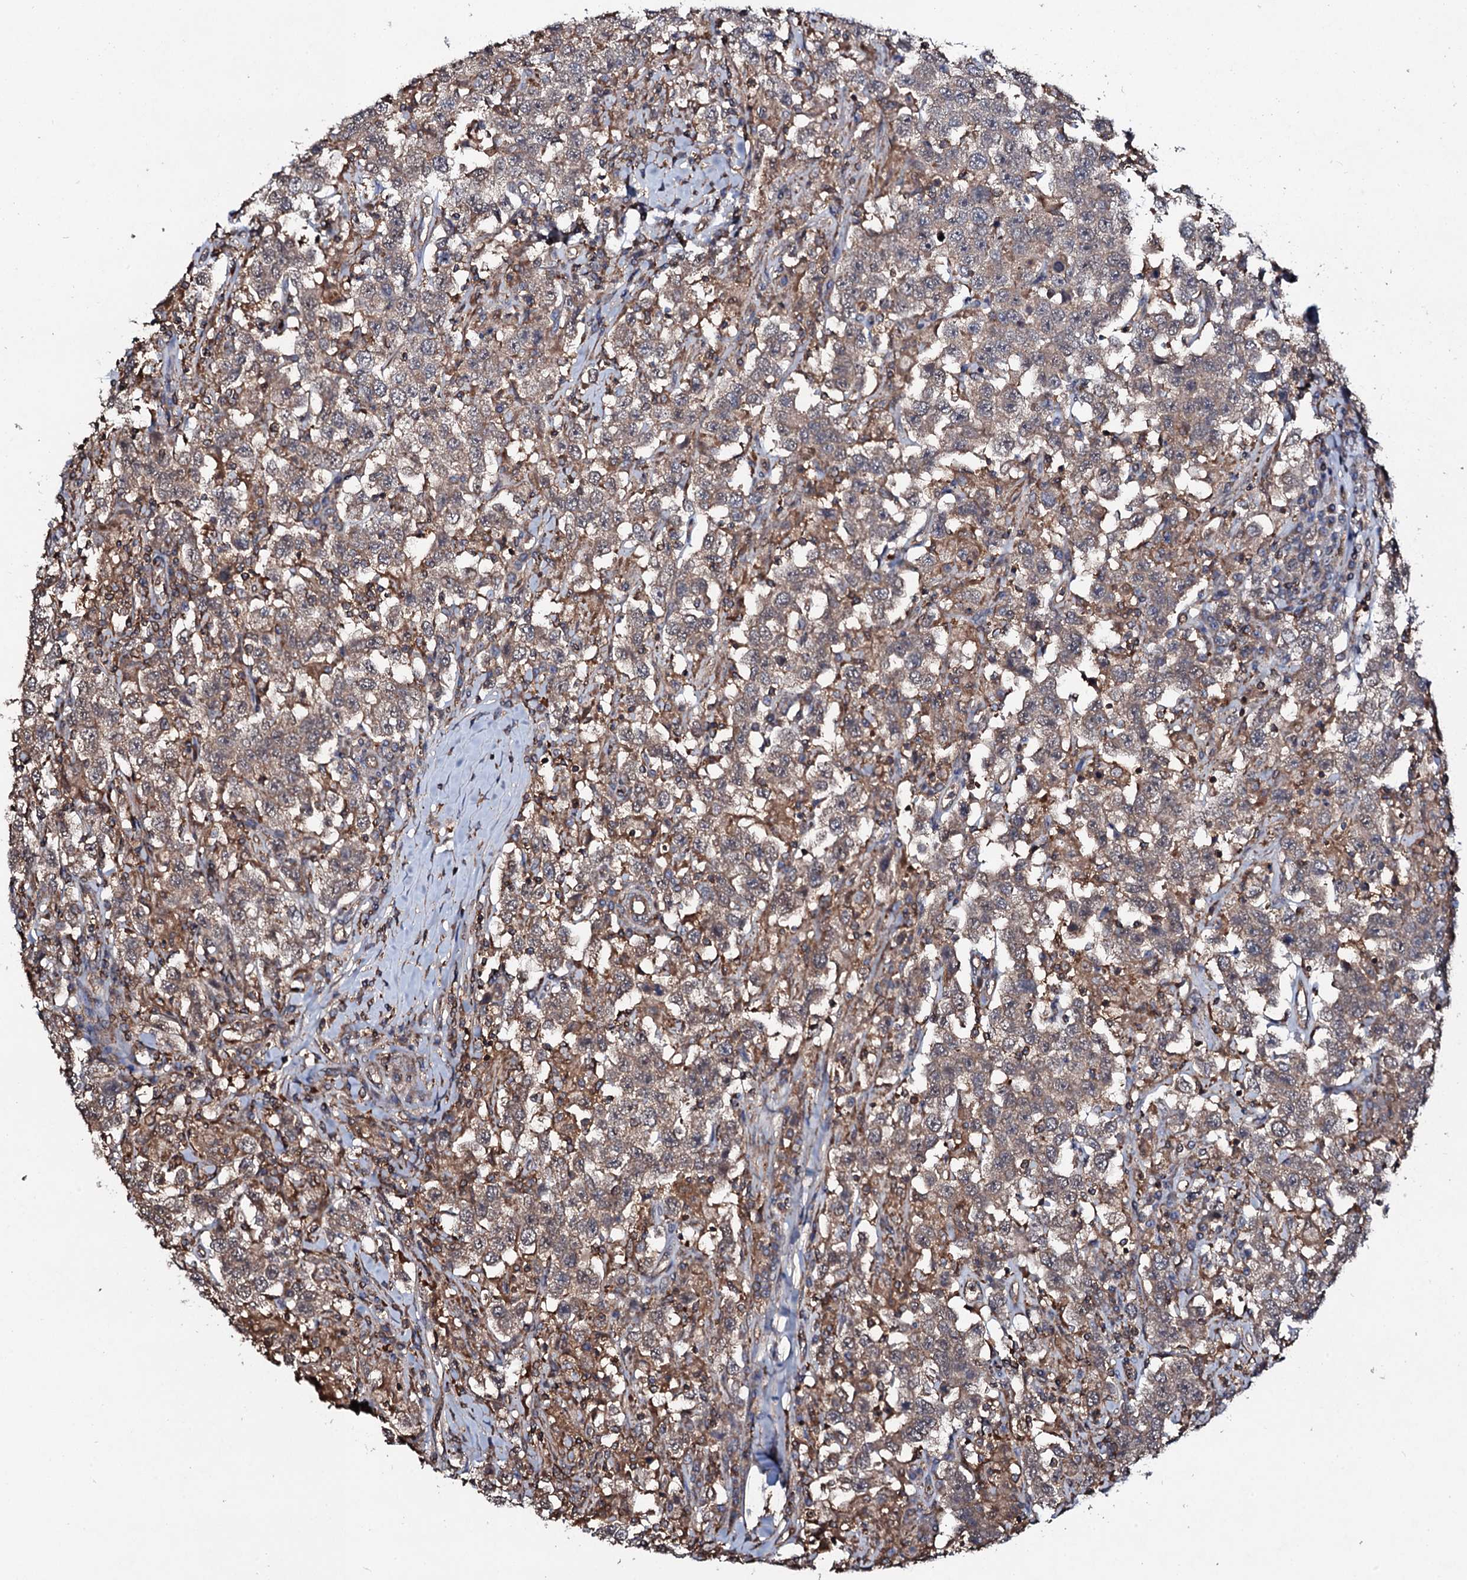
{"staining": {"intensity": "weak", "quantity": ">75%", "location": "cytoplasmic/membranous"}, "tissue": "testis cancer", "cell_type": "Tumor cells", "image_type": "cancer", "snomed": [{"axis": "morphology", "description": "Seminoma, NOS"}, {"axis": "topography", "description": "Testis"}], "caption": "A photomicrograph of human testis cancer stained for a protein displays weak cytoplasmic/membranous brown staining in tumor cells.", "gene": "COG6", "patient": {"sex": "male", "age": 41}}